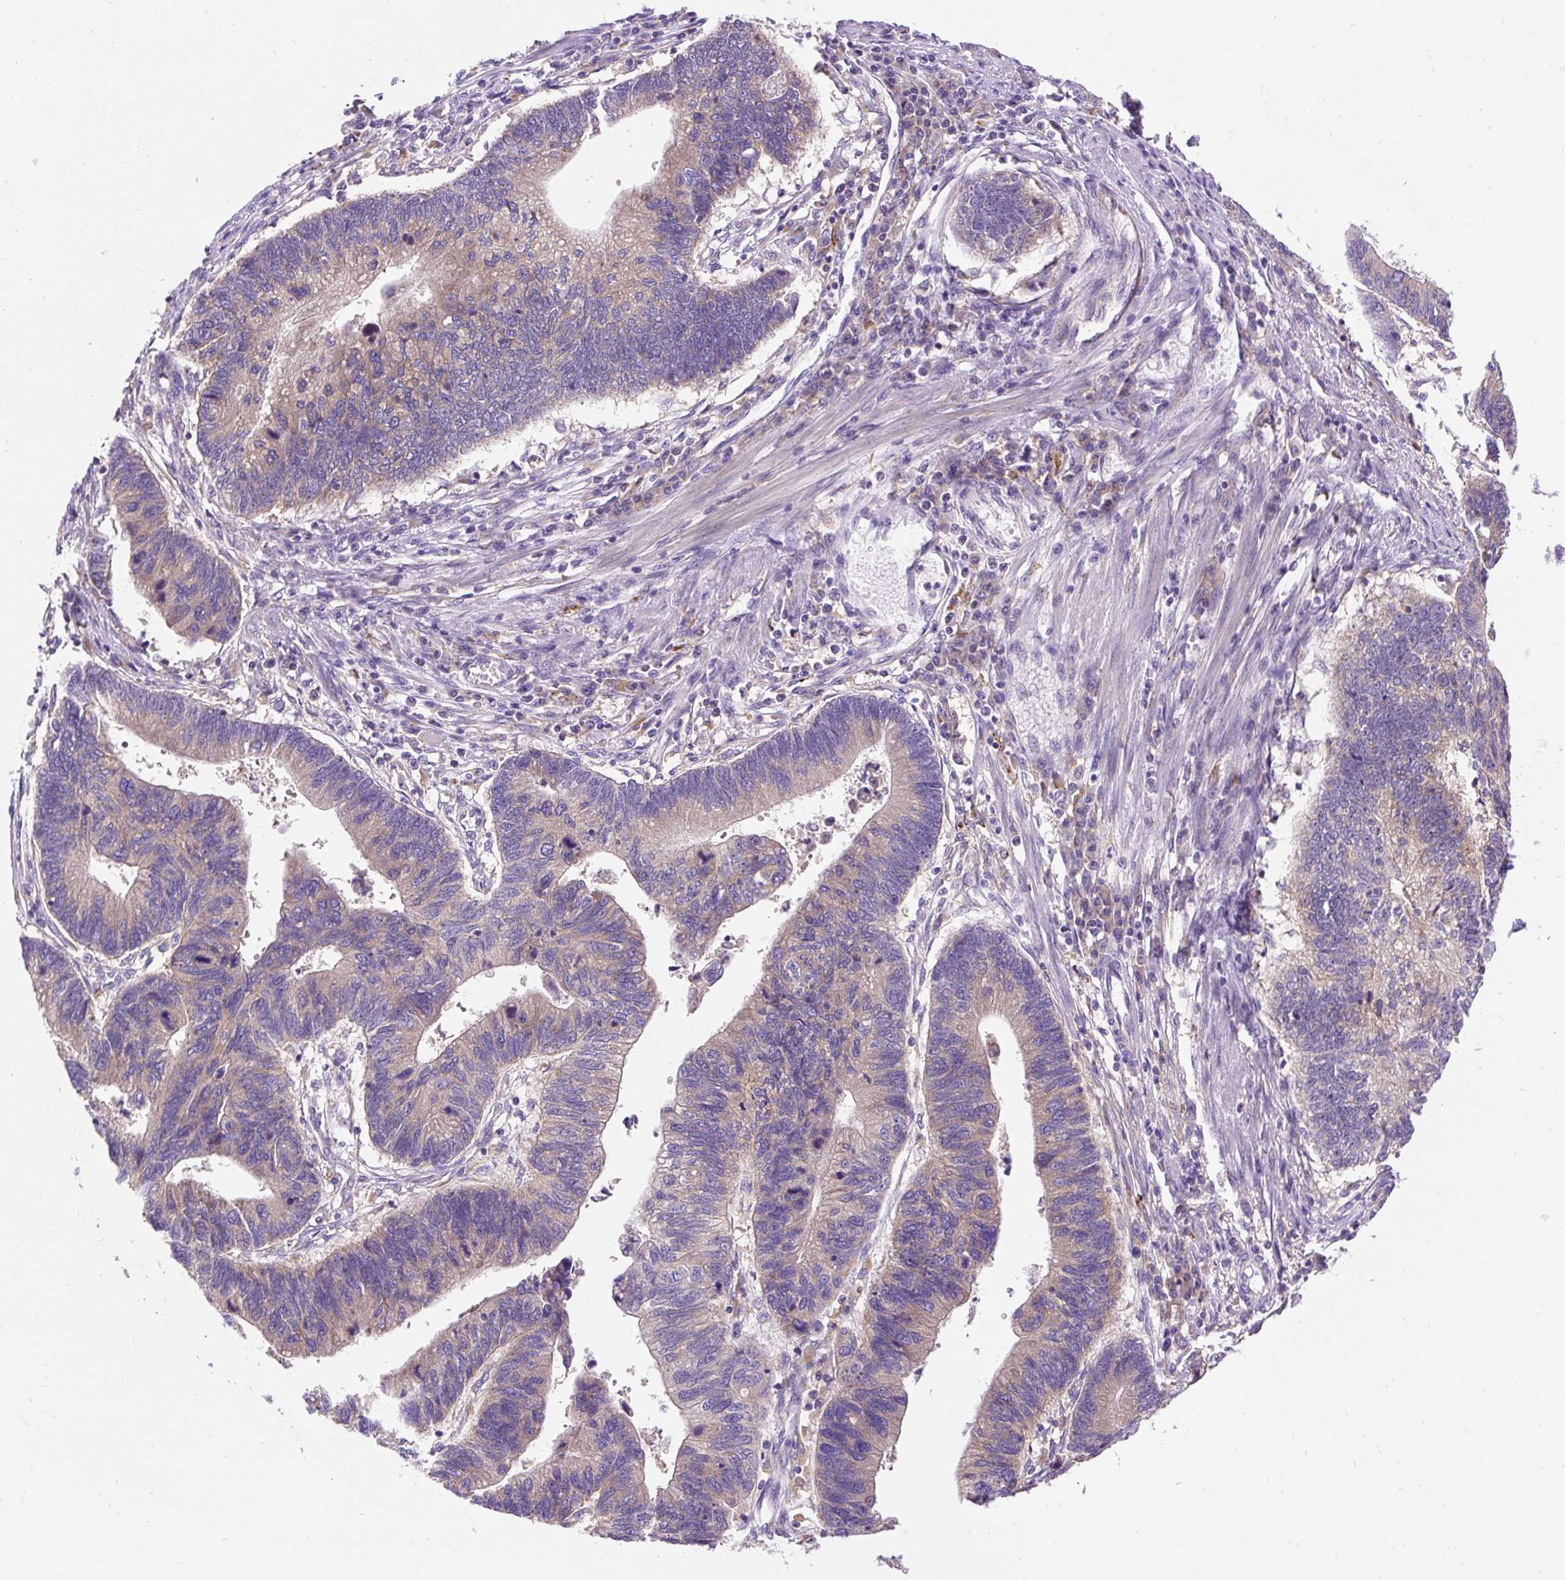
{"staining": {"intensity": "weak", "quantity": "25%-75%", "location": "cytoplasmic/membranous"}, "tissue": "stomach cancer", "cell_type": "Tumor cells", "image_type": "cancer", "snomed": [{"axis": "morphology", "description": "Adenocarcinoma, NOS"}, {"axis": "topography", "description": "Stomach"}], "caption": "The histopathology image exhibits staining of stomach cancer (adenocarcinoma), revealing weak cytoplasmic/membranous protein positivity (brown color) within tumor cells.", "gene": "OR4K15", "patient": {"sex": "male", "age": 59}}